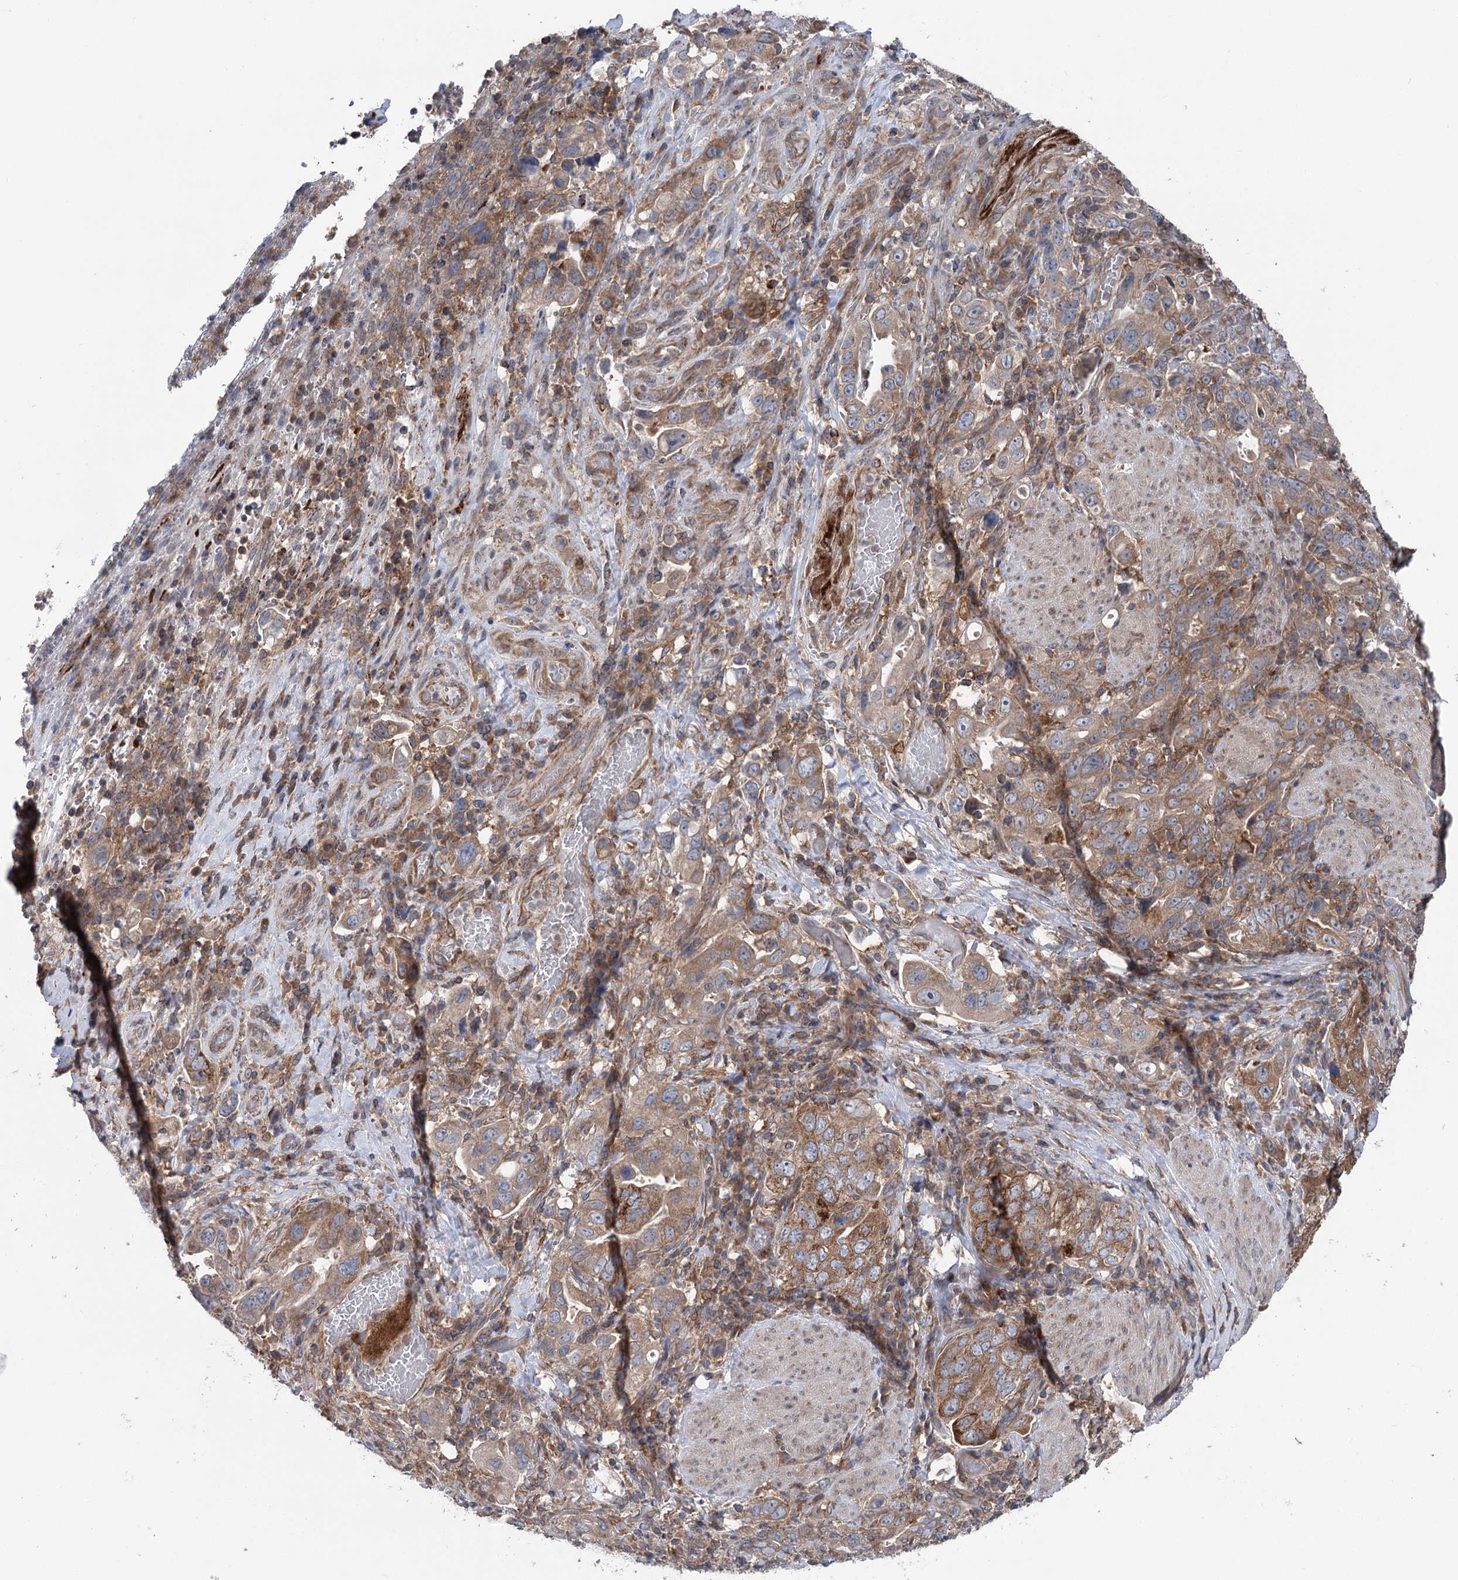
{"staining": {"intensity": "moderate", "quantity": "25%-75%", "location": "cytoplasmic/membranous"}, "tissue": "stomach cancer", "cell_type": "Tumor cells", "image_type": "cancer", "snomed": [{"axis": "morphology", "description": "Adenocarcinoma, NOS"}, {"axis": "topography", "description": "Stomach, upper"}], "caption": "Human adenocarcinoma (stomach) stained with a brown dye reveals moderate cytoplasmic/membranous positive expression in approximately 25%-75% of tumor cells.", "gene": "PPP1R21", "patient": {"sex": "male", "age": 62}}